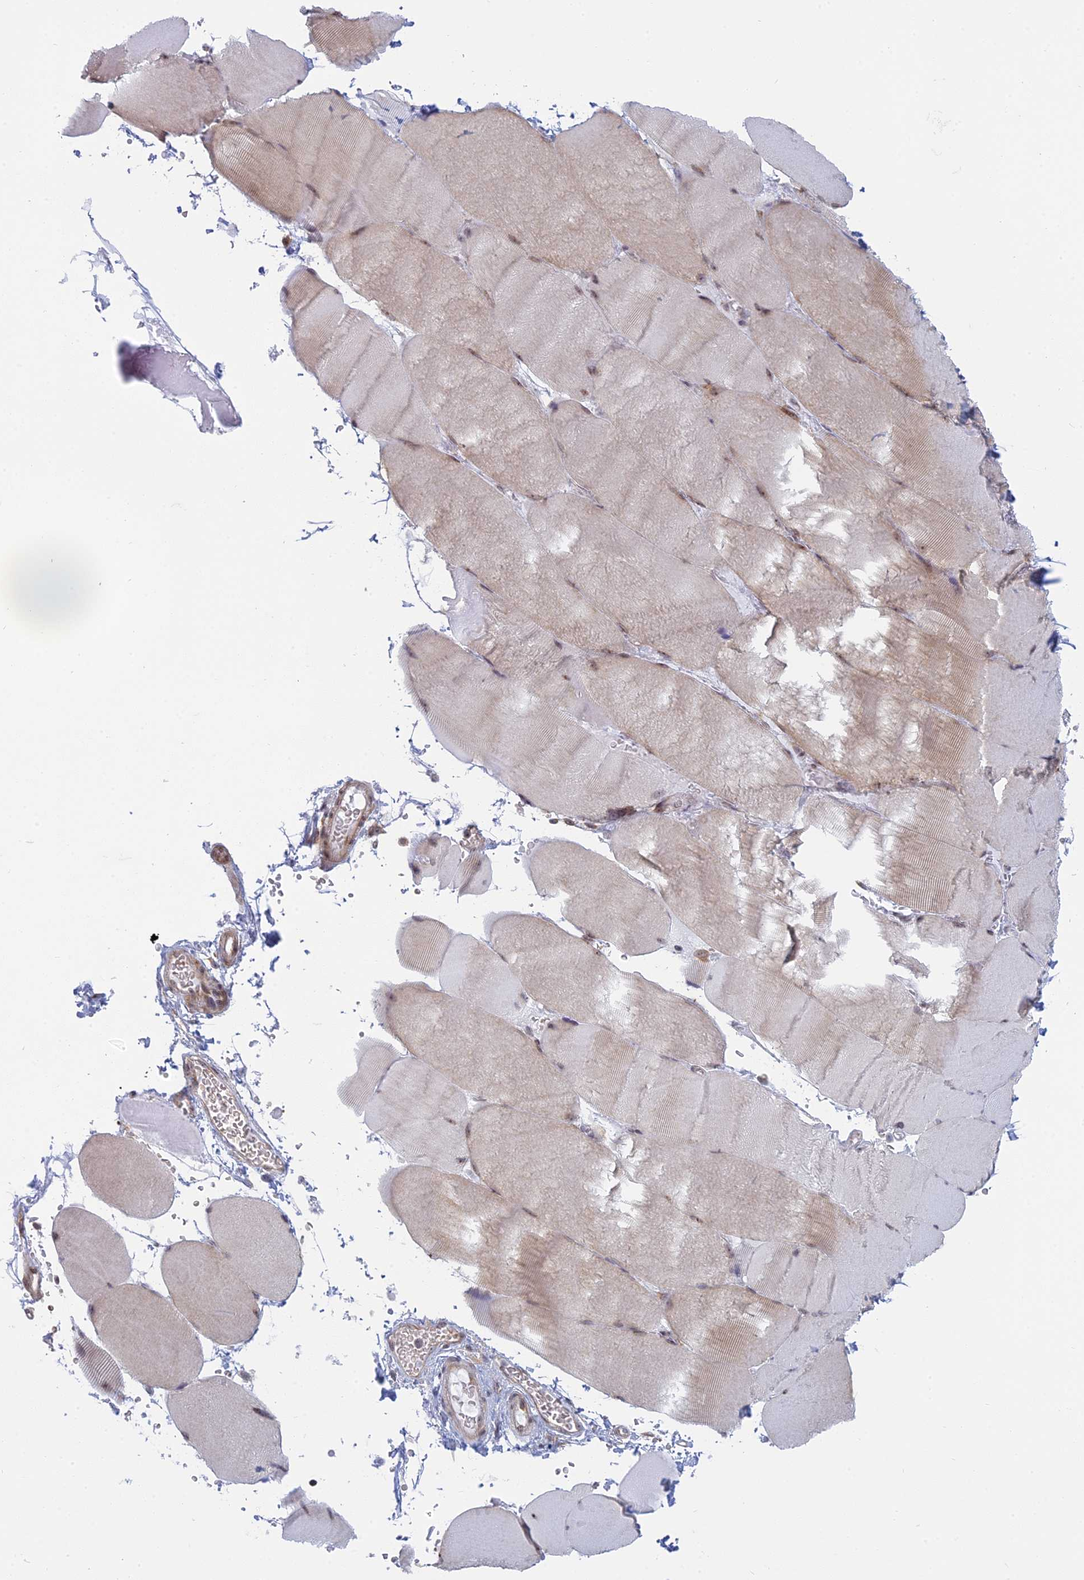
{"staining": {"intensity": "weak", "quantity": "25%-75%", "location": "cytoplasmic/membranous,nuclear"}, "tissue": "skeletal muscle", "cell_type": "Myocytes", "image_type": "normal", "snomed": [{"axis": "morphology", "description": "Normal tissue, NOS"}, {"axis": "topography", "description": "Skeletal muscle"}, {"axis": "topography", "description": "Head-Neck"}], "caption": "A brown stain highlights weak cytoplasmic/membranous,nuclear positivity of a protein in myocytes of benign skeletal muscle. (brown staining indicates protein expression, while blue staining denotes nuclei).", "gene": "RPS19BP1", "patient": {"sex": "male", "age": 66}}